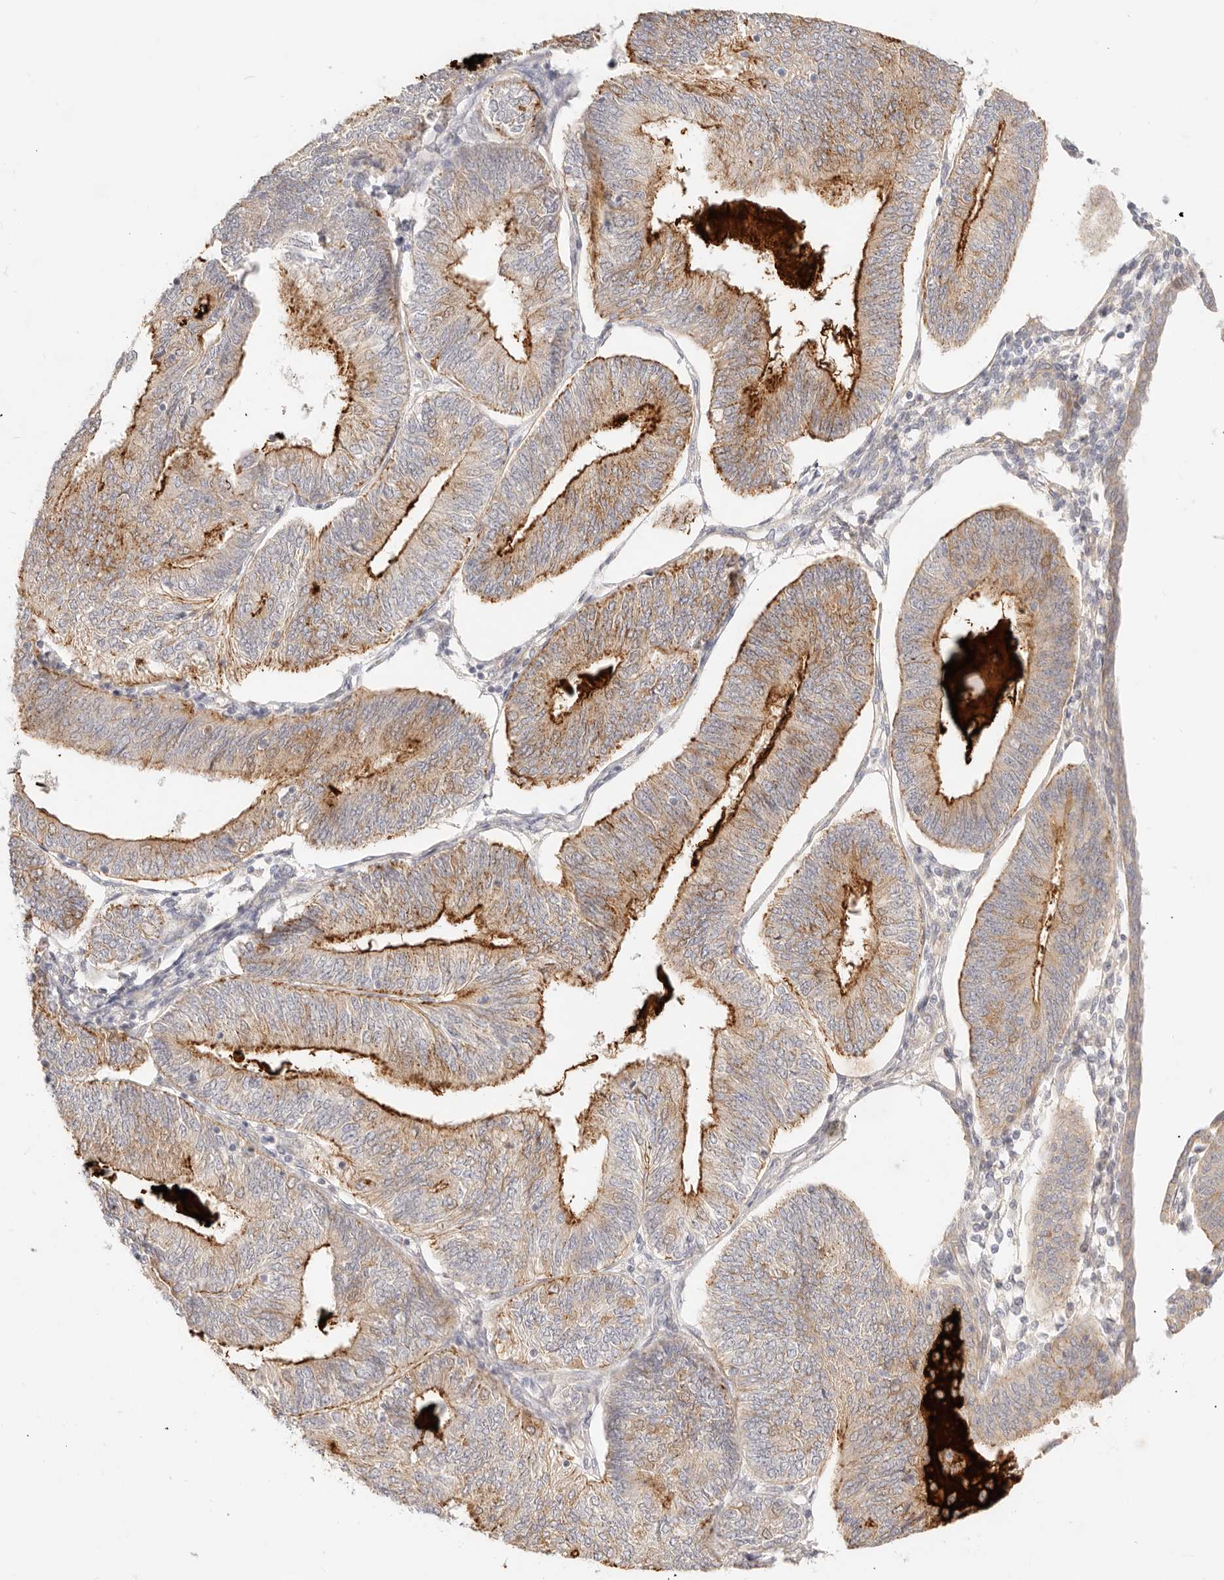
{"staining": {"intensity": "moderate", "quantity": ">75%", "location": "cytoplasmic/membranous"}, "tissue": "endometrial cancer", "cell_type": "Tumor cells", "image_type": "cancer", "snomed": [{"axis": "morphology", "description": "Adenocarcinoma, NOS"}, {"axis": "topography", "description": "Endometrium"}], "caption": "DAB (3,3'-diaminobenzidine) immunohistochemical staining of human adenocarcinoma (endometrial) exhibits moderate cytoplasmic/membranous protein expression in approximately >75% of tumor cells.", "gene": "UBXN10", "patient": {"sex": "female", "age": 58}}